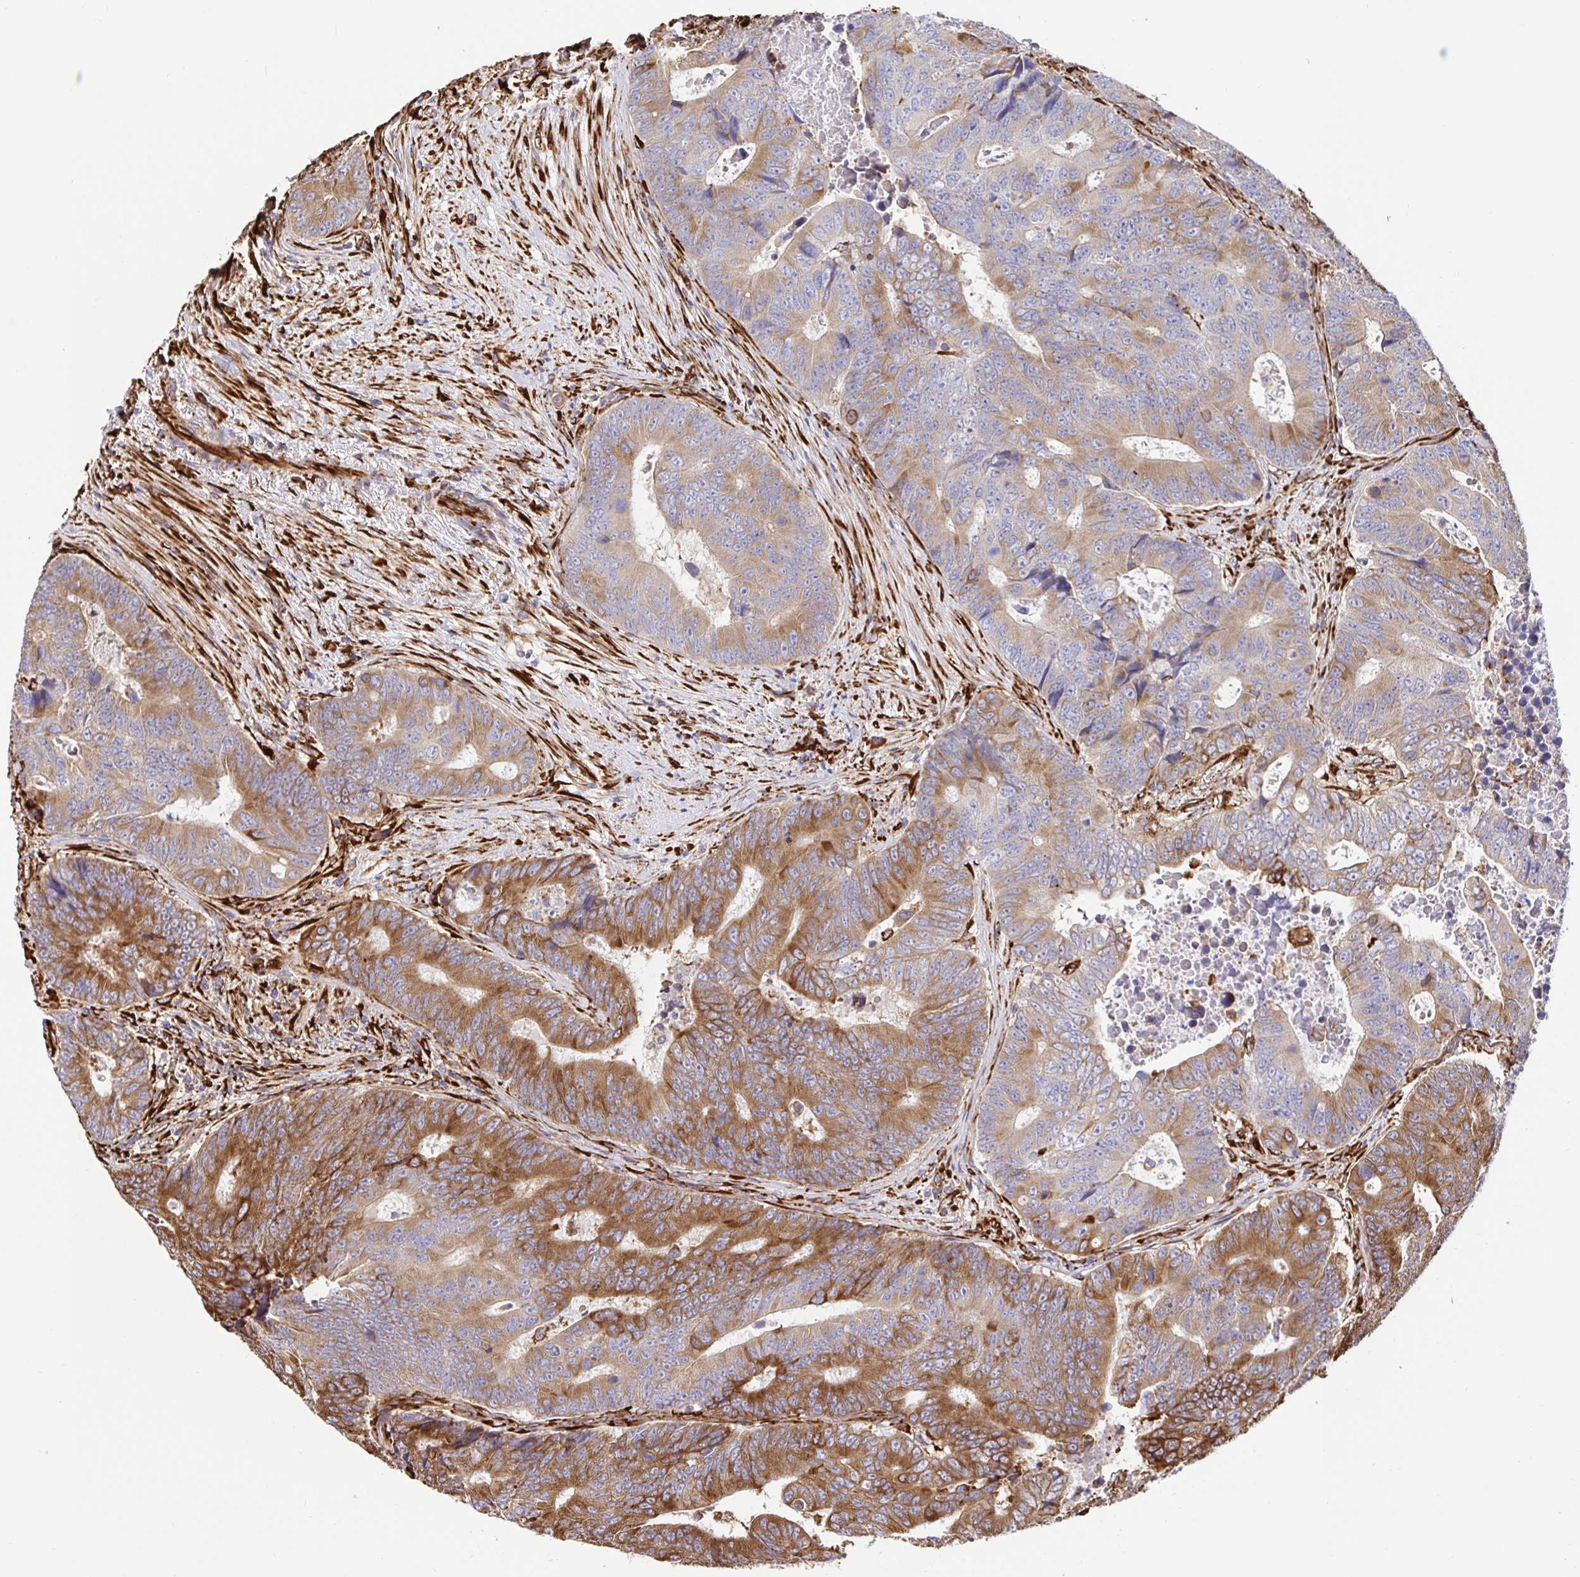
{"staining": {"intensity": "moderate", "quantity": "25%-75%", "location": "cytoplasmic/membranous"}, "tissue": "colorectal cancer", "cell_type": "Tumor cells", "image_type": "cancer", "snomed": [{"axis": "morphology", "description": "Adenocarcinoma, NOS"}, {"axis": "topography", "description": "Colon"}], "caption": "The immunohistochemical stain shows moderate cytoplasmic/membranous expression in tumor cells of colorectal cancer (adenocarcinoma) tissue.", "gene": "MAOA", "patient": {"sex": "female", "age": 48}}